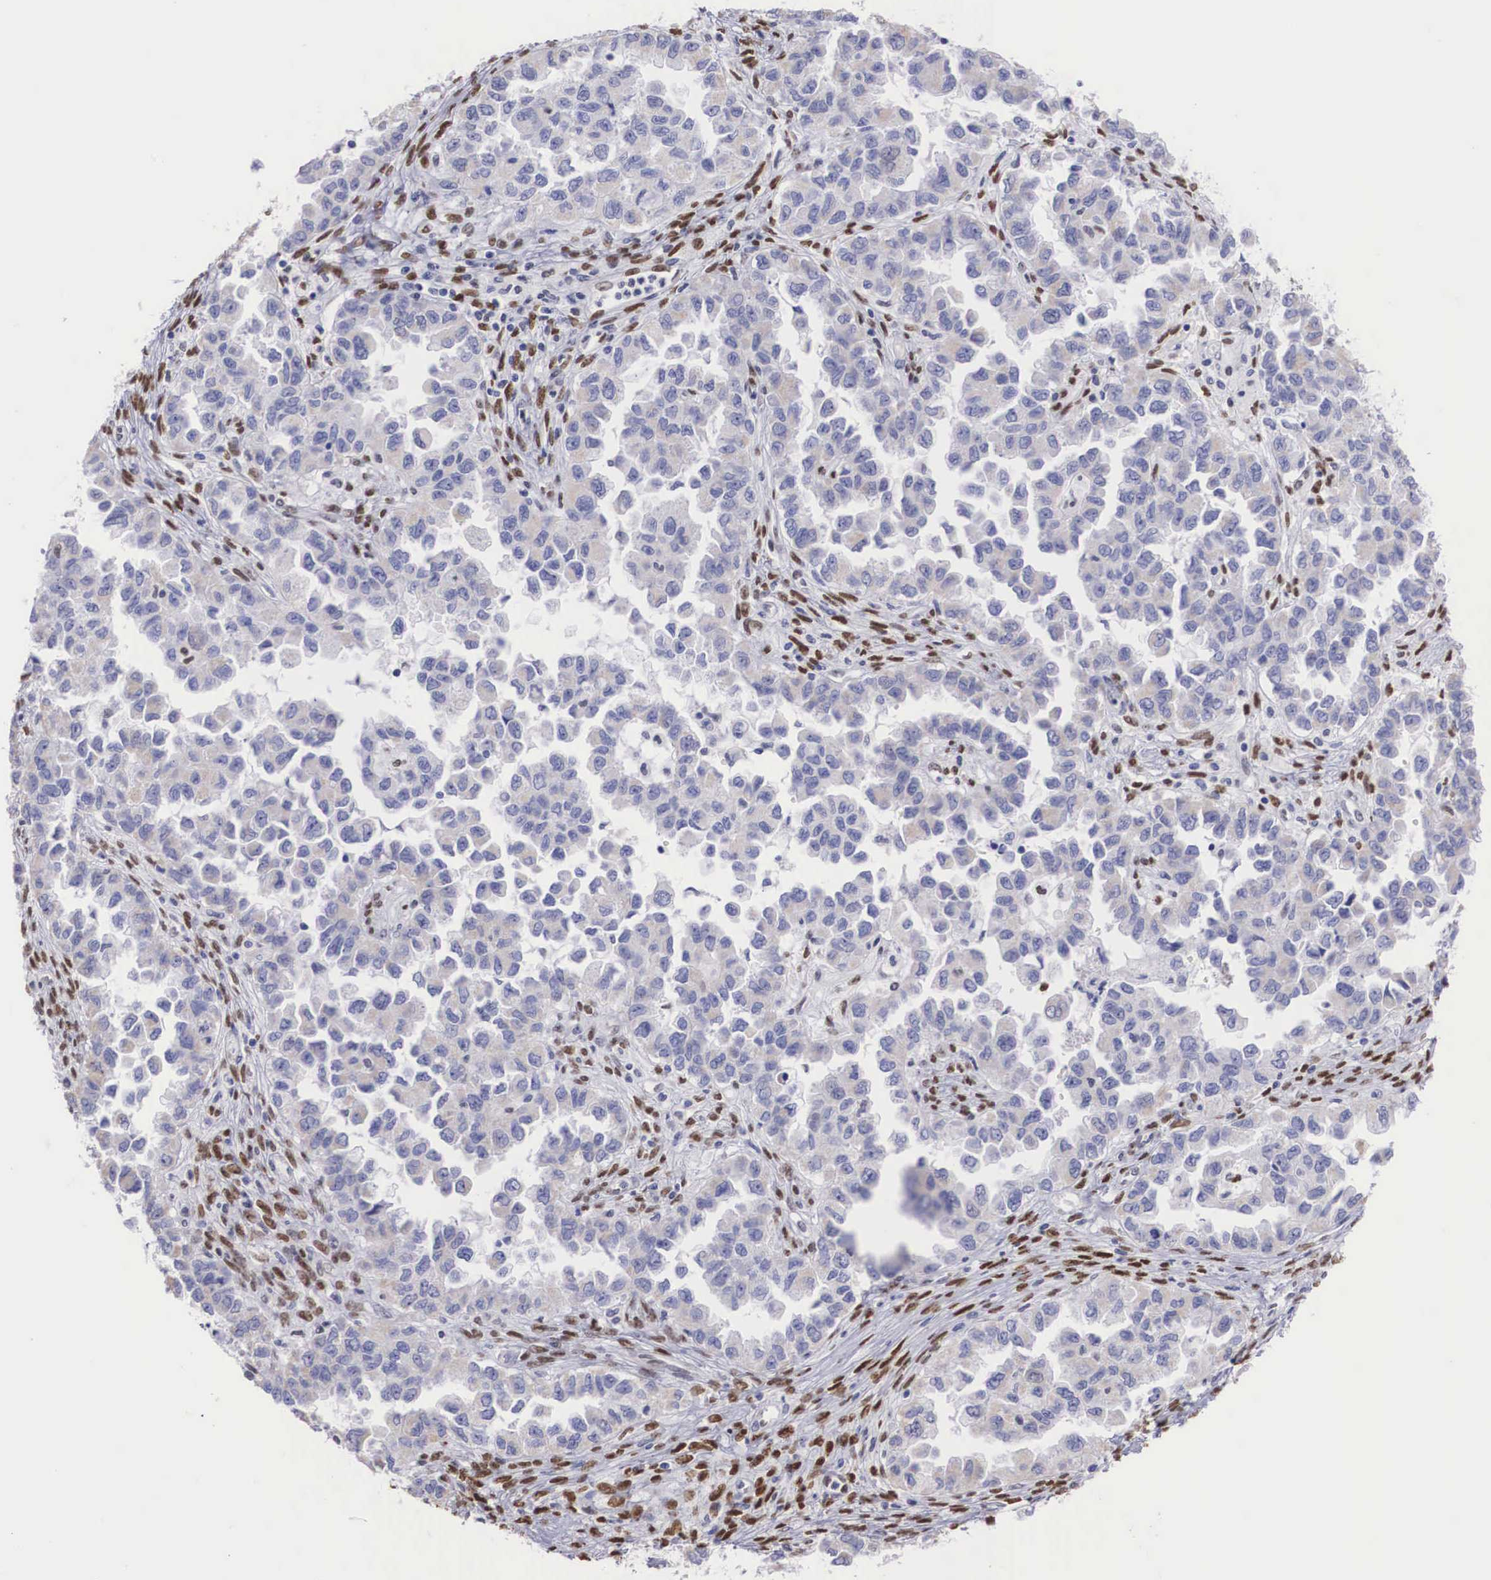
{"staining": {"intensity": "negative", "quantity": "none", "location": "none"}, "tissue": "ovarian cancer", "cell_type": "Tumor cells", "image_type": "cancer", "snomed": [{"axis": "morphology", "description": "Cystadenocarcinoma, serous, NOS"}, {"axis": "topography", "description": "Ovary"}], "caption": "Tumor cells show no significant expression in serous cystadenocarcinoma (ovarian). Nuclei are stained in blue.", "gene": "HMGN5", "patient": {"sex": "female", "age": 84}}